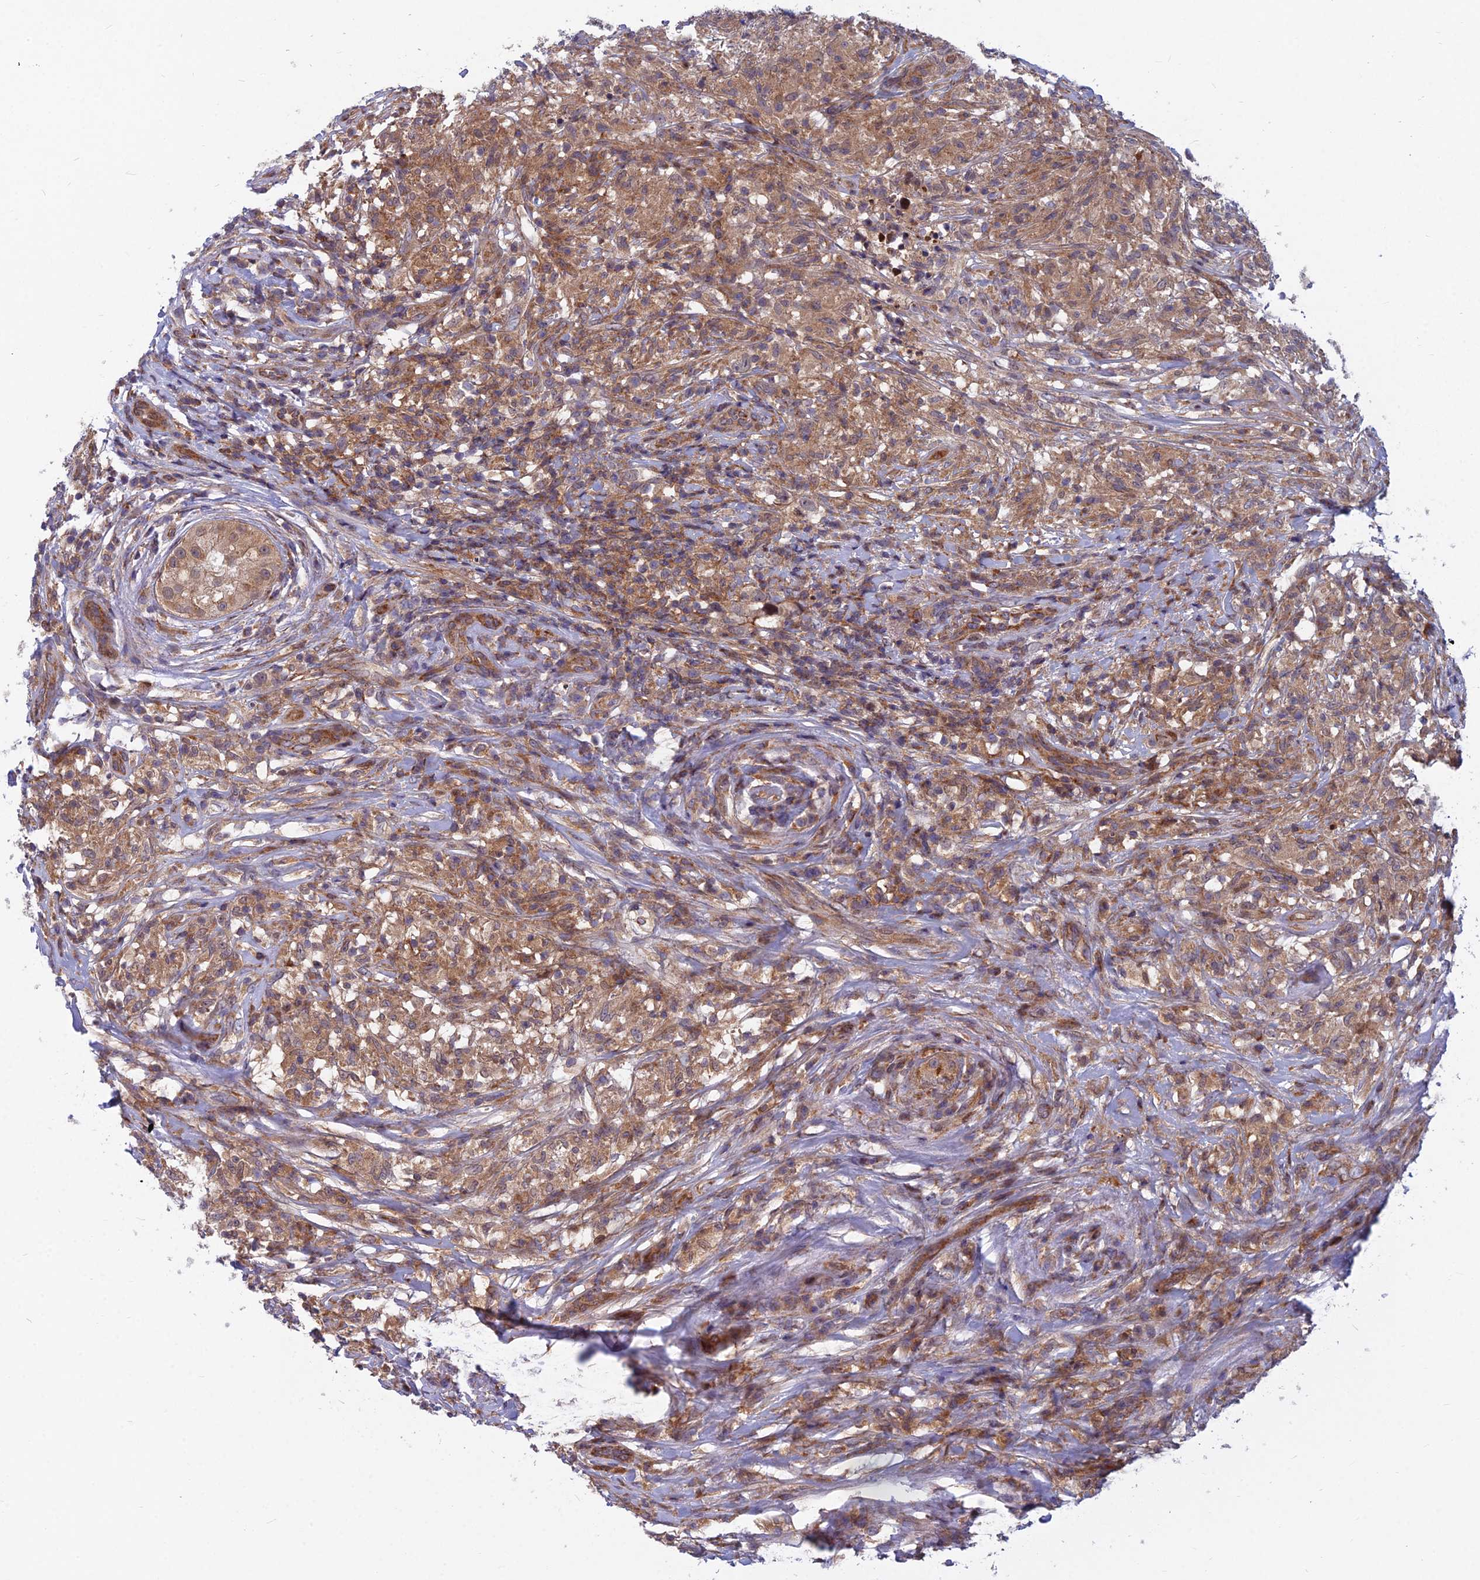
{"staining": {"intensity": "moderate", "quantity": ">75%", "location": "cytoplasmic/membranous"}, "tissue": "testis cancer", "cell_type": "Tumor cells", "image_type": "cancer", "snomed": [{"axis": "morphology", "description": "Seminoma, NOS"}, {"axis": "topography", "description": "Testis"}], "caption": "Human testis cancer stained with a brown dye demonstrates moderate cytoplasmic/membranous positive positivity in about >75% of tumor cells.", "gene": "COMMD2", "patient": {"sex": "male", "age": 49}}